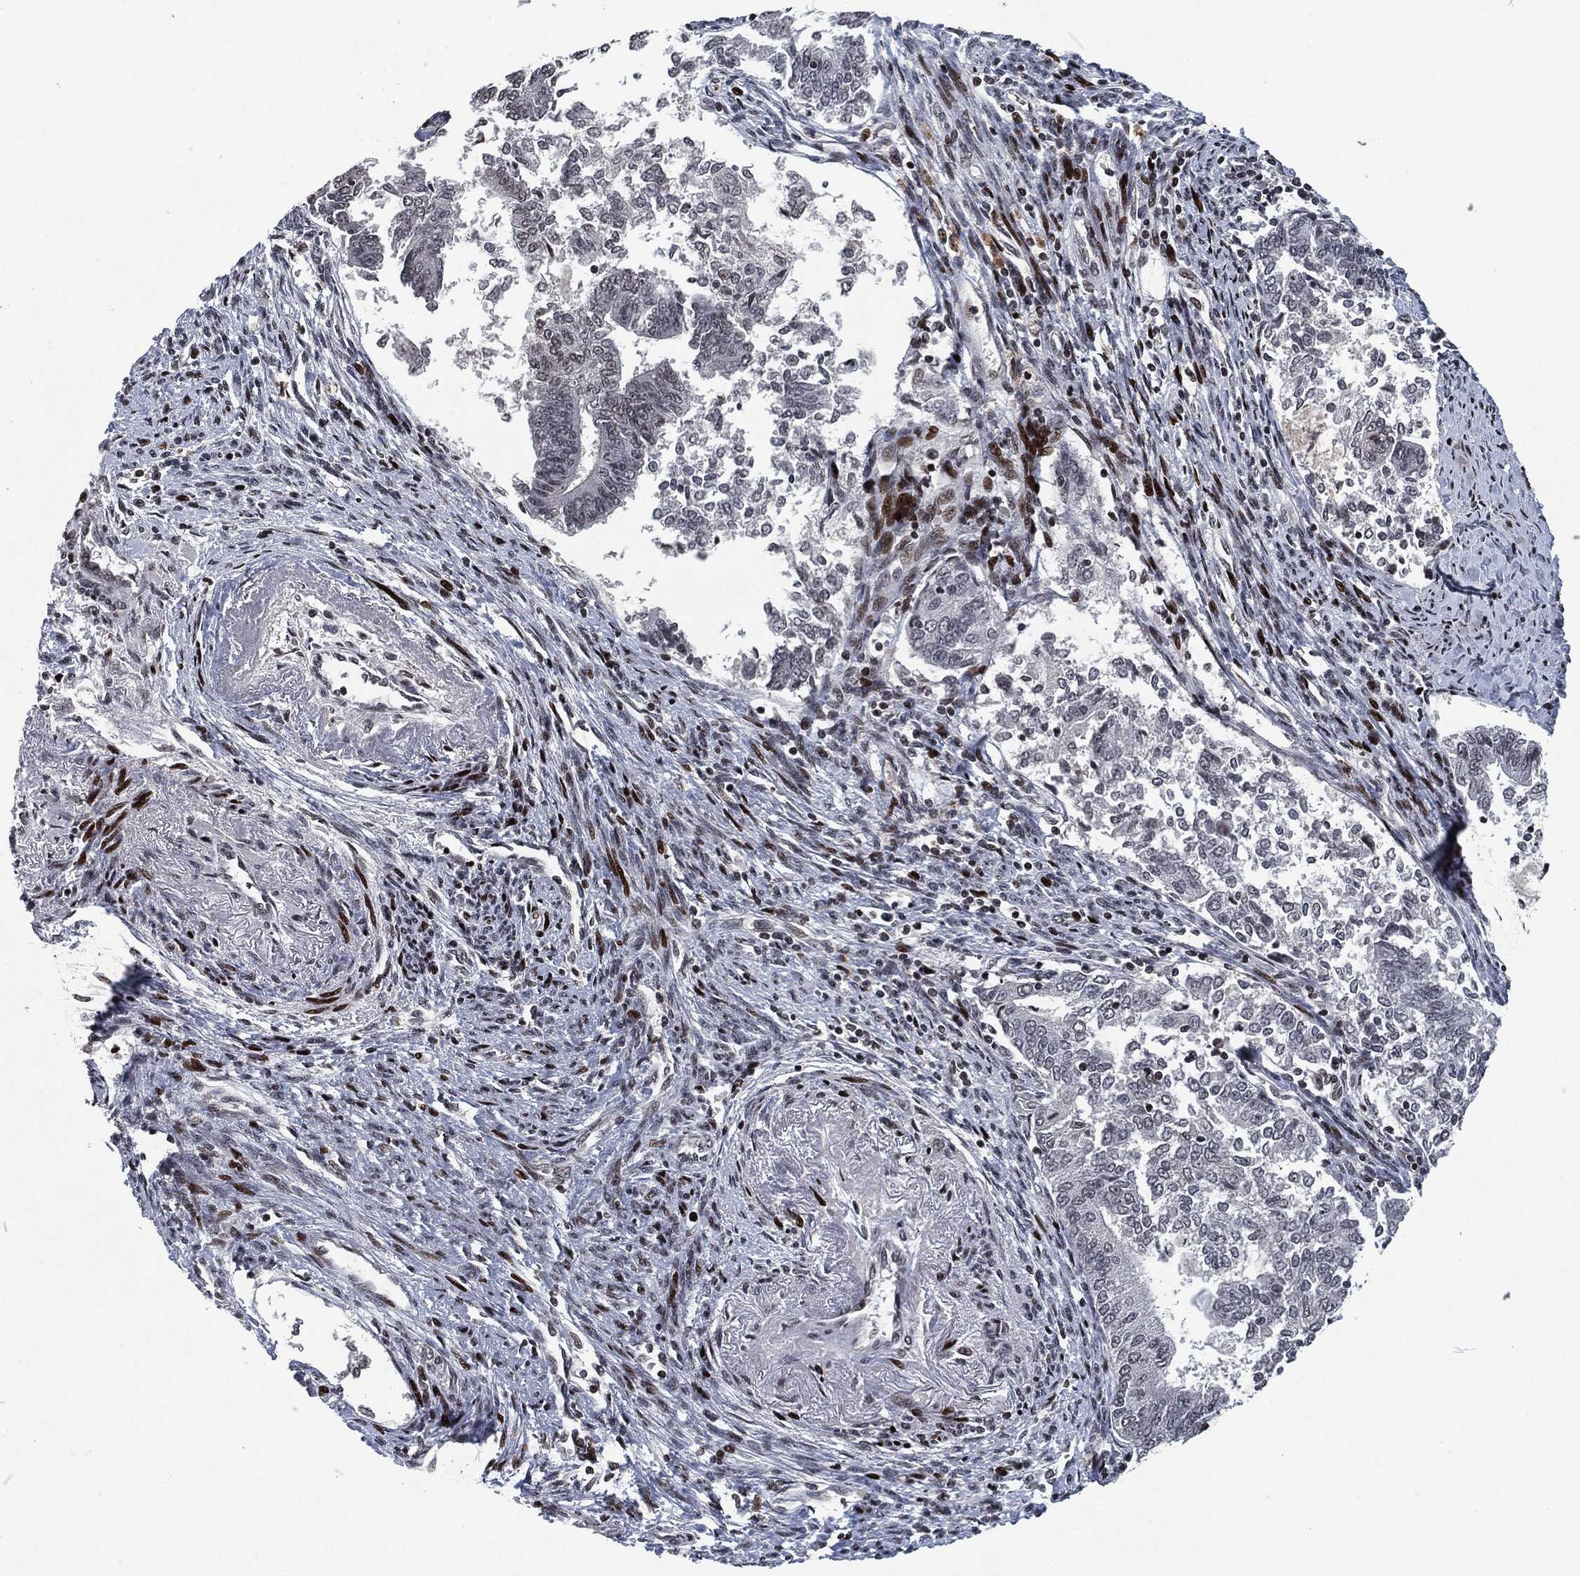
{"staining": {"intensity": "negative", "quantity": "none", "location": "none"}, "tissue": "endometrial cancer", "cell_type": "Tumor cells", "image_type": "cancer", "snomed": [{"axis": "morphology", "description": "Adenocarcinoma, NOS"}, {"axis": "topography", "description": "Endometrium"}], "caption": "There is no significant expression in tumor cells of endometrial cancer (adenocarcinoma). Nuclei are stained in blue.", "gene": "EGFR", "patient": {"sex": "female", "age": 65}}